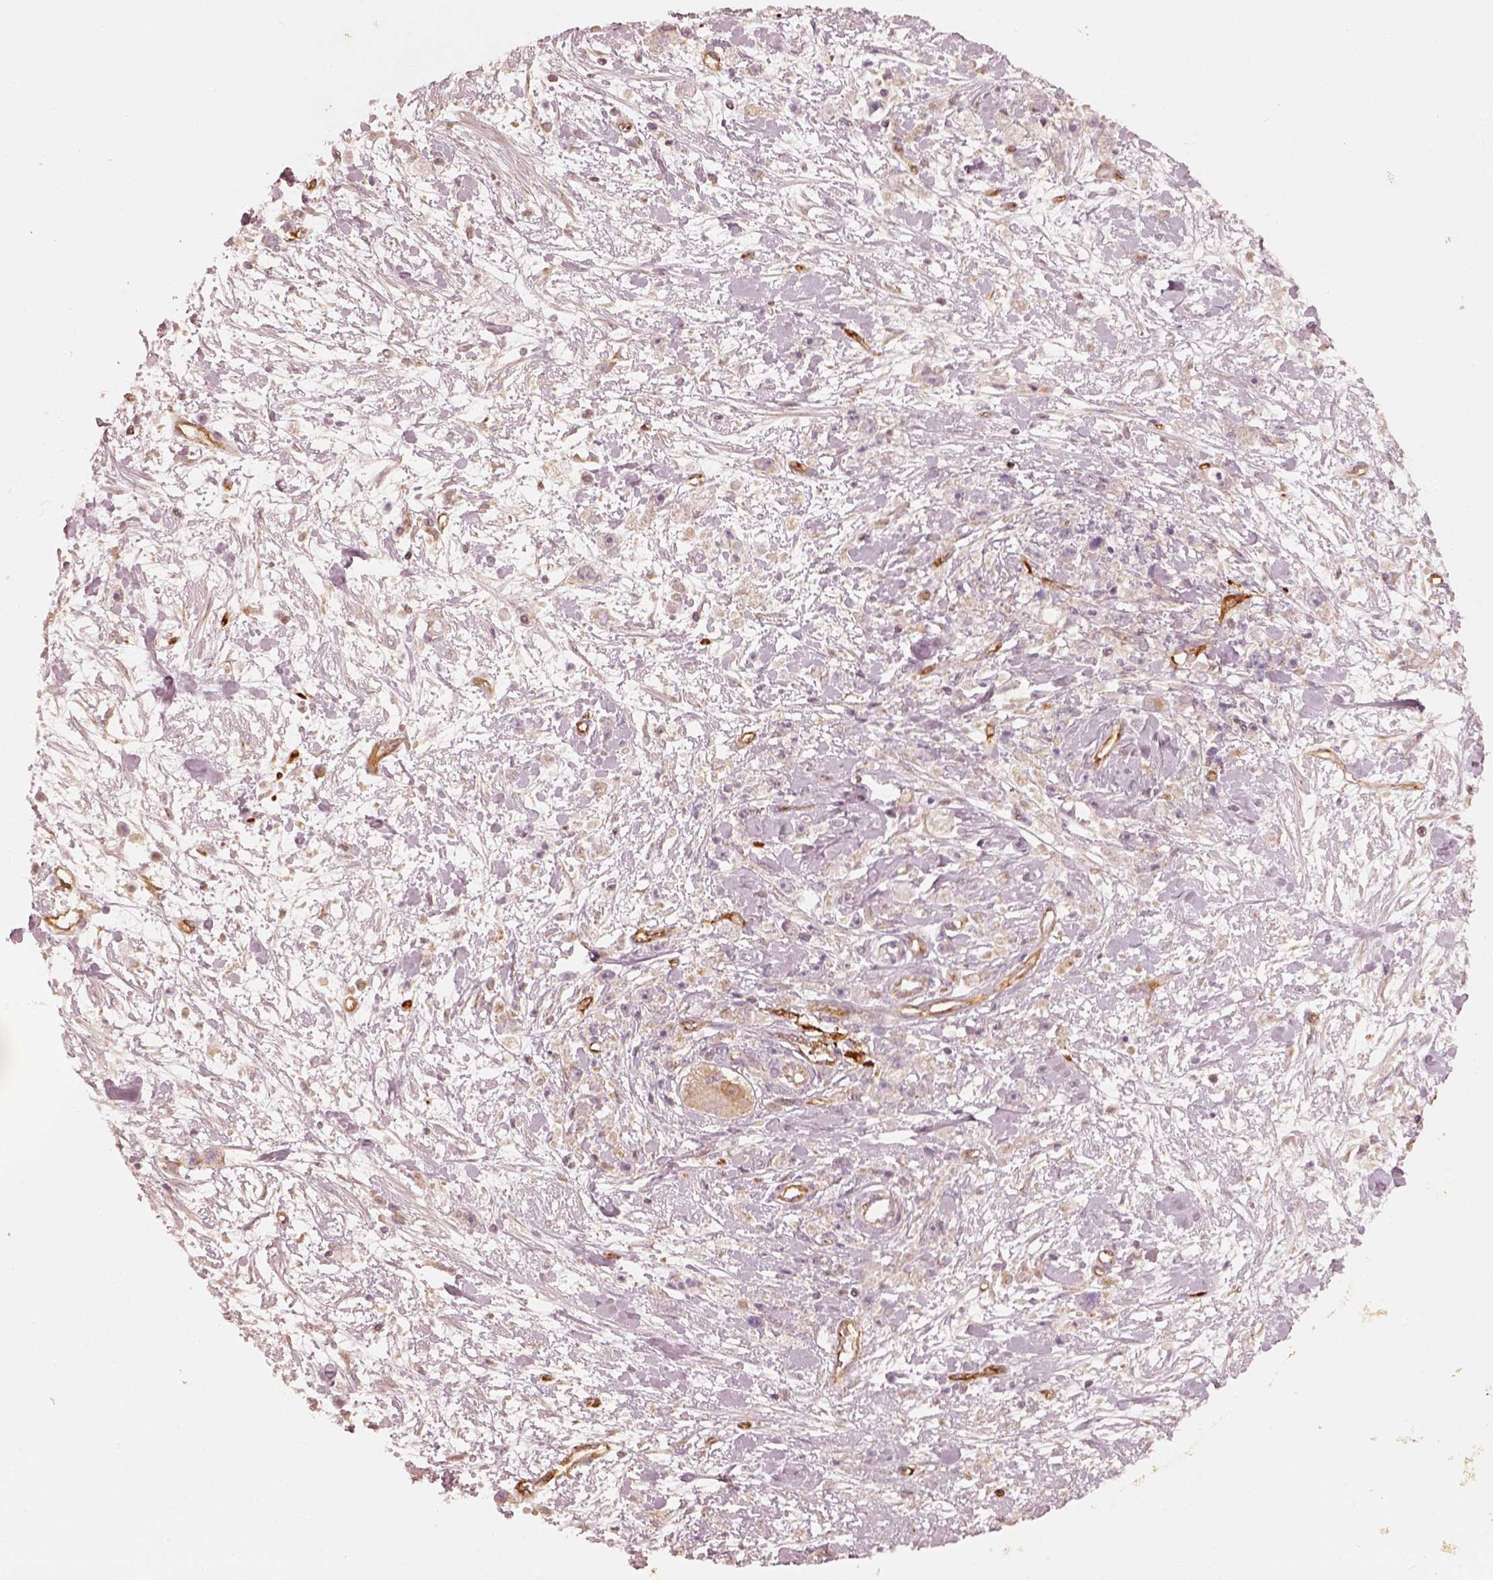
{"staining": {"intensity": "negative", "quantity": "none", "location": "none"}, "tissue": "stomach cancer", "cell_type": "Tumor cells", "image_type": "cancer", "snomed": [{"axis": "morphology", "description": "Adenocarcinoma, NOS"}, {"axis": "topography", "description": "Stomach"}], "caption": "IHC image of human stomach adenocarcinoma stained for a protein (brown), which exhibits no staining in tumor cells. The staining is performed using DAB (3,3'-diaminobenzidine) brown chromogen with nuclei counter-stained in using hematoxylin.", "gene": "FSCN1", "patient": {"sex": "female", "age": 59}}